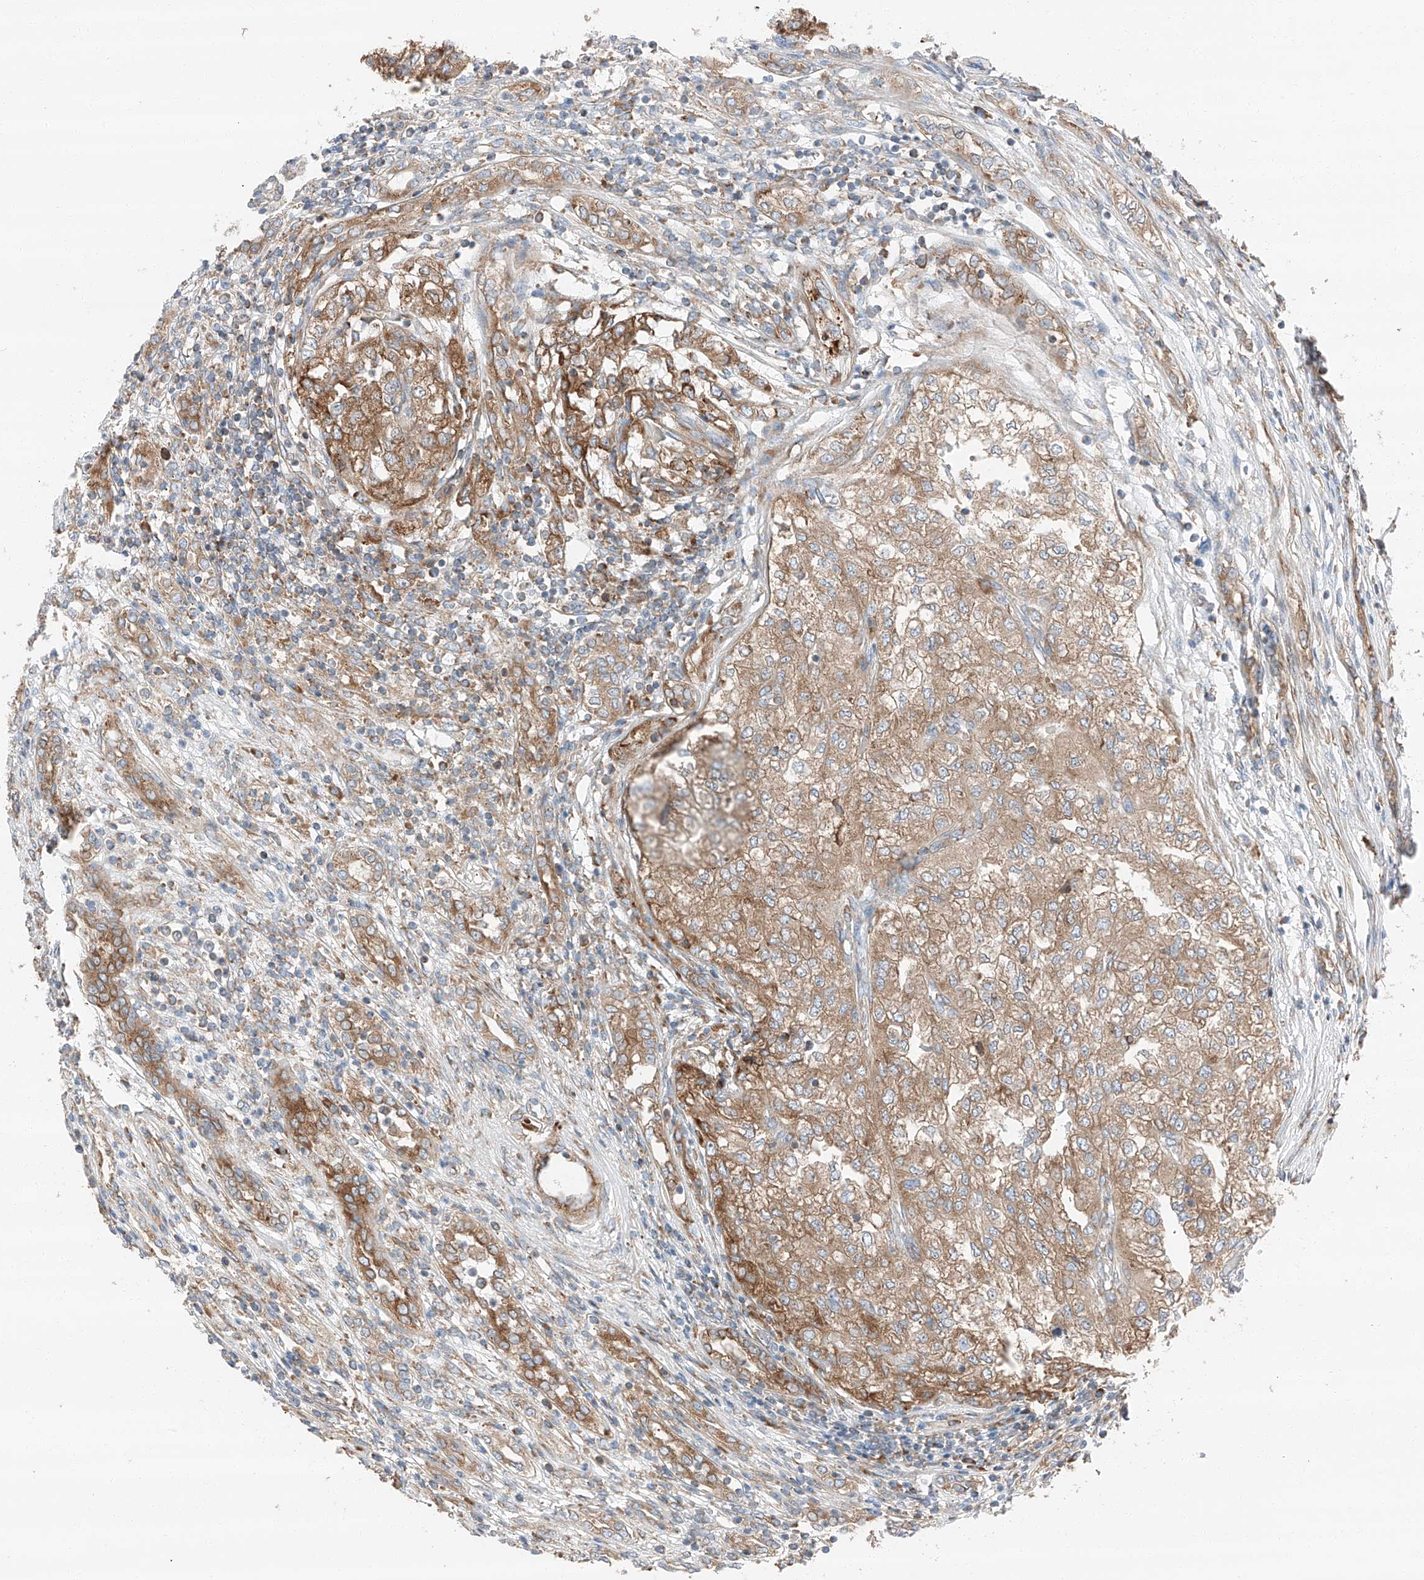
{"staining": {"intensity": "moderate", "quantity": "25%-75%", "location": "cytoplasmic/membranous"}, "tissue": "renal cancer", "cell_type": "Tumor cells", "image_type": "cancer", "snomed": [{"axis": "morphology", "description": "Adenocarcinoma, NOS"}, {"axis": "topography", "description": "Kidney"}], "caption": "This micrograph exhibits immunohistochemistry (IHC) staining of human adenocarcinoma (renal), with medium moderate cytoplasmic/membranous expression in approximately 25%-75% of tumor cells.", "gene": "ZC3H15", "patient": {"sex": "female", "age": 54}}